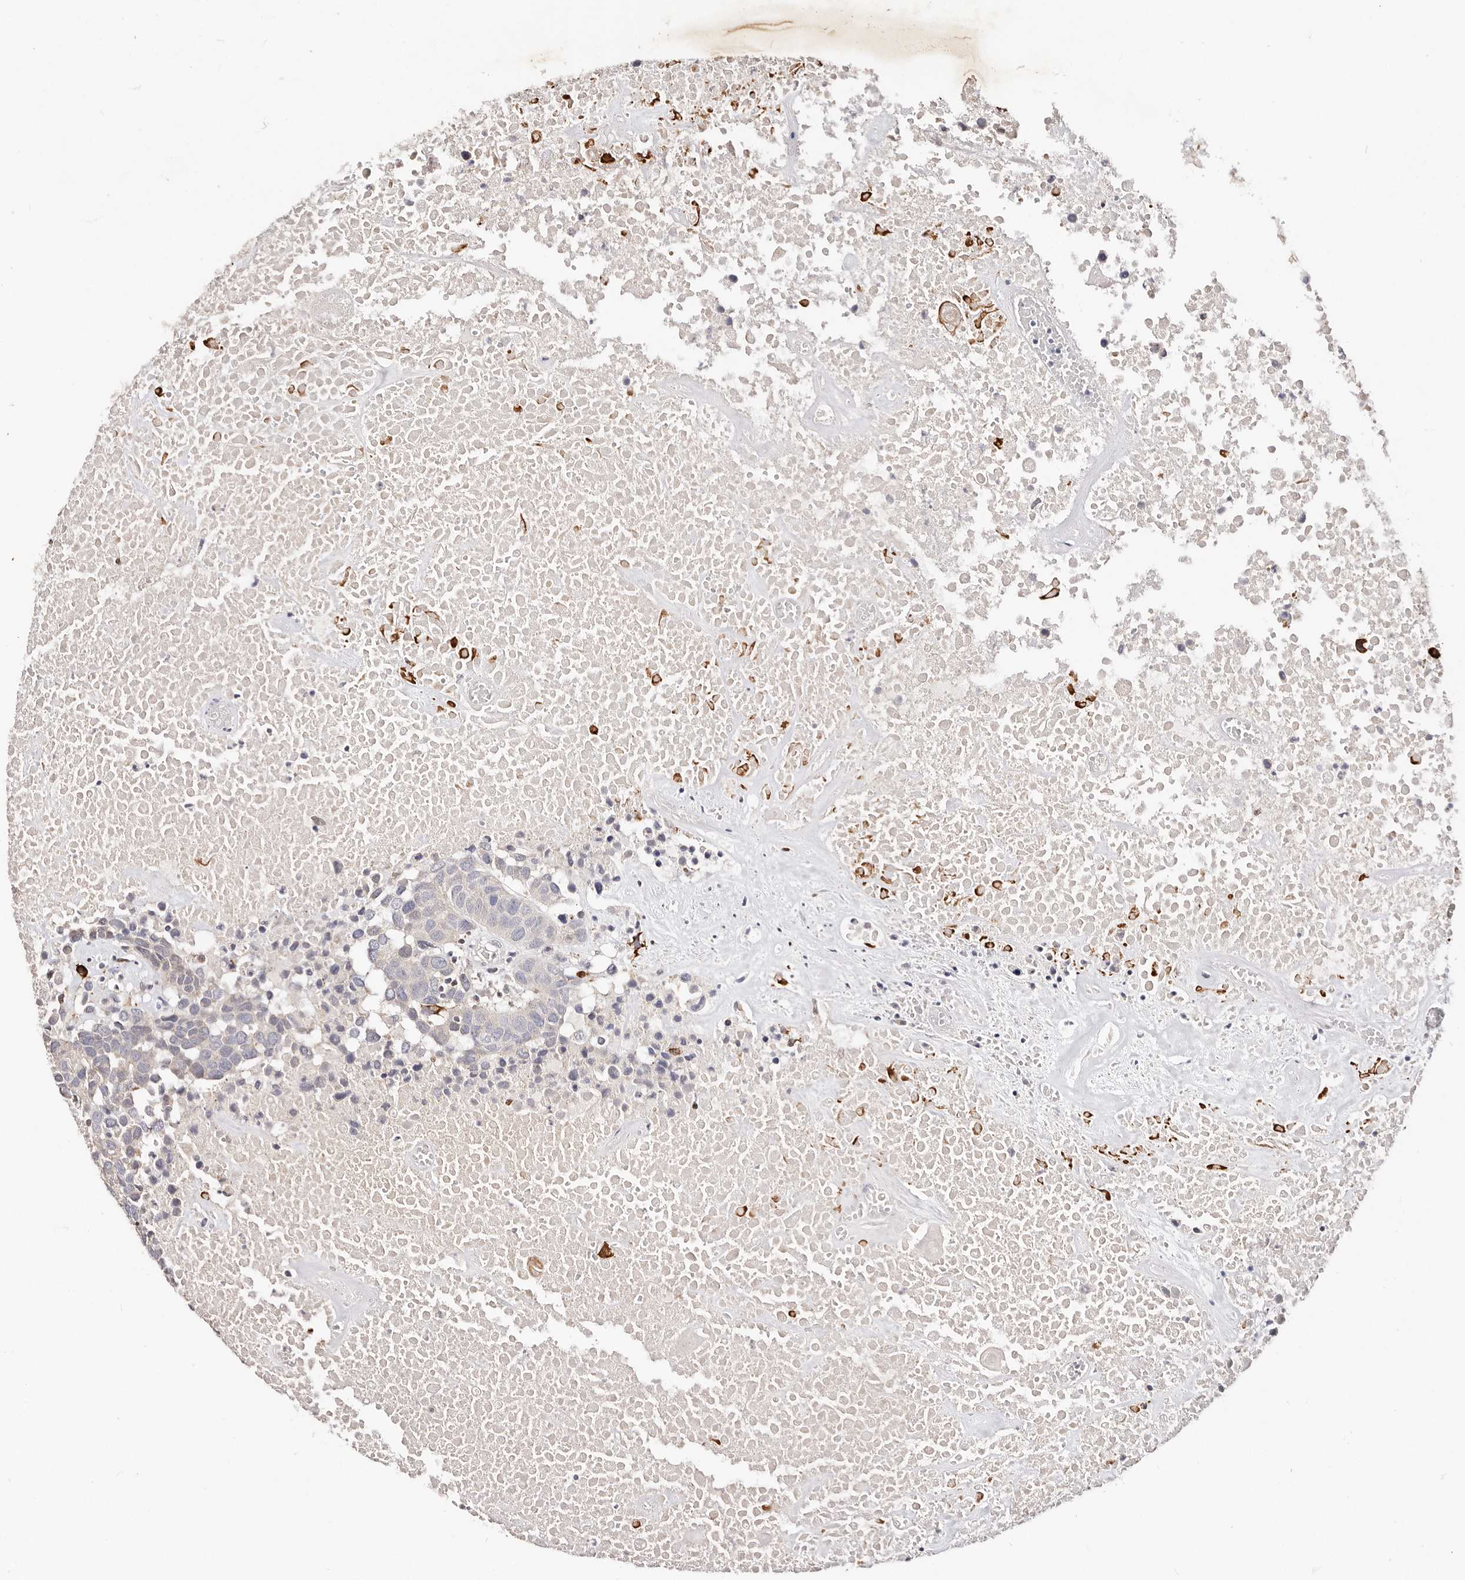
{"staining": {"intensity": "negative", "quantity": "none", "location": "none"}, "tissue": "head and neck cancer", "cell_type": "Tumor cells", "image_type": "cancer", "snomed": [{"axis": "morphology", "description": "Squamous cell carcinoma, NOS"}, {"axis": "topography", "description": "Head-Neck"}], "caption": "The immunohistochemistry (IHC) photomicrograph has no significant positivity in tumor cells of squamous cell carcinoma (head and neck) tissue.", "gene": "IQGAP3", "patient": {"sex": "male", "age": 66}}